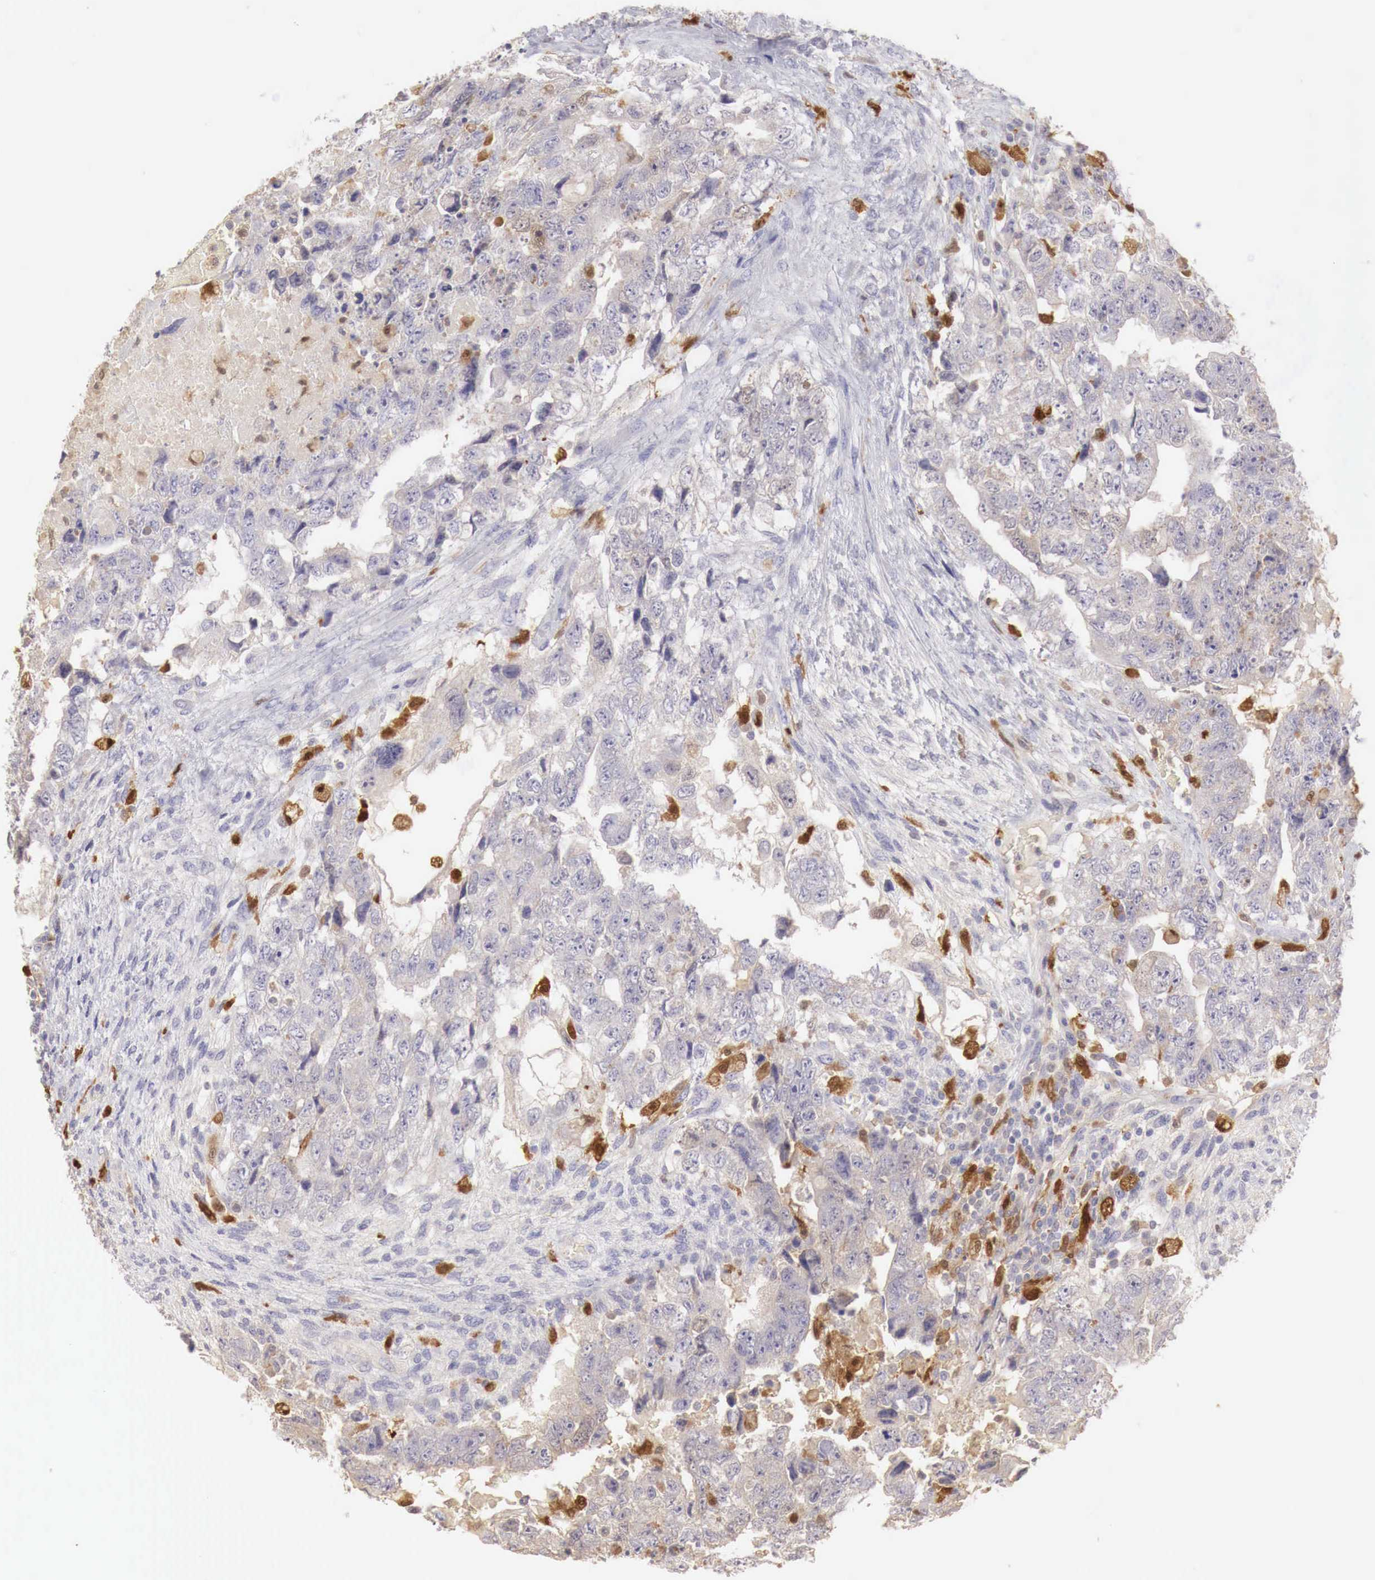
{"staining": {"intensity": "negative", "quantity": "none", "location": "none"}, "tissue": "testis cancer", "cell_type": "Tumor cells", "image_type": "cancer", "snomed": [{"axis": "morphology", "description": "Carcinoma, Embryonal, NOS"}, {"axis": "topography", "description": "Testis"}], "caption": "The immunohistochemistry (IHC) photomicrograph has no significant staining in tumor cells of testis embryonal carcinoma tissue.", "gene": "RENBP", "patient": {"sex": "male", "age": 36}}